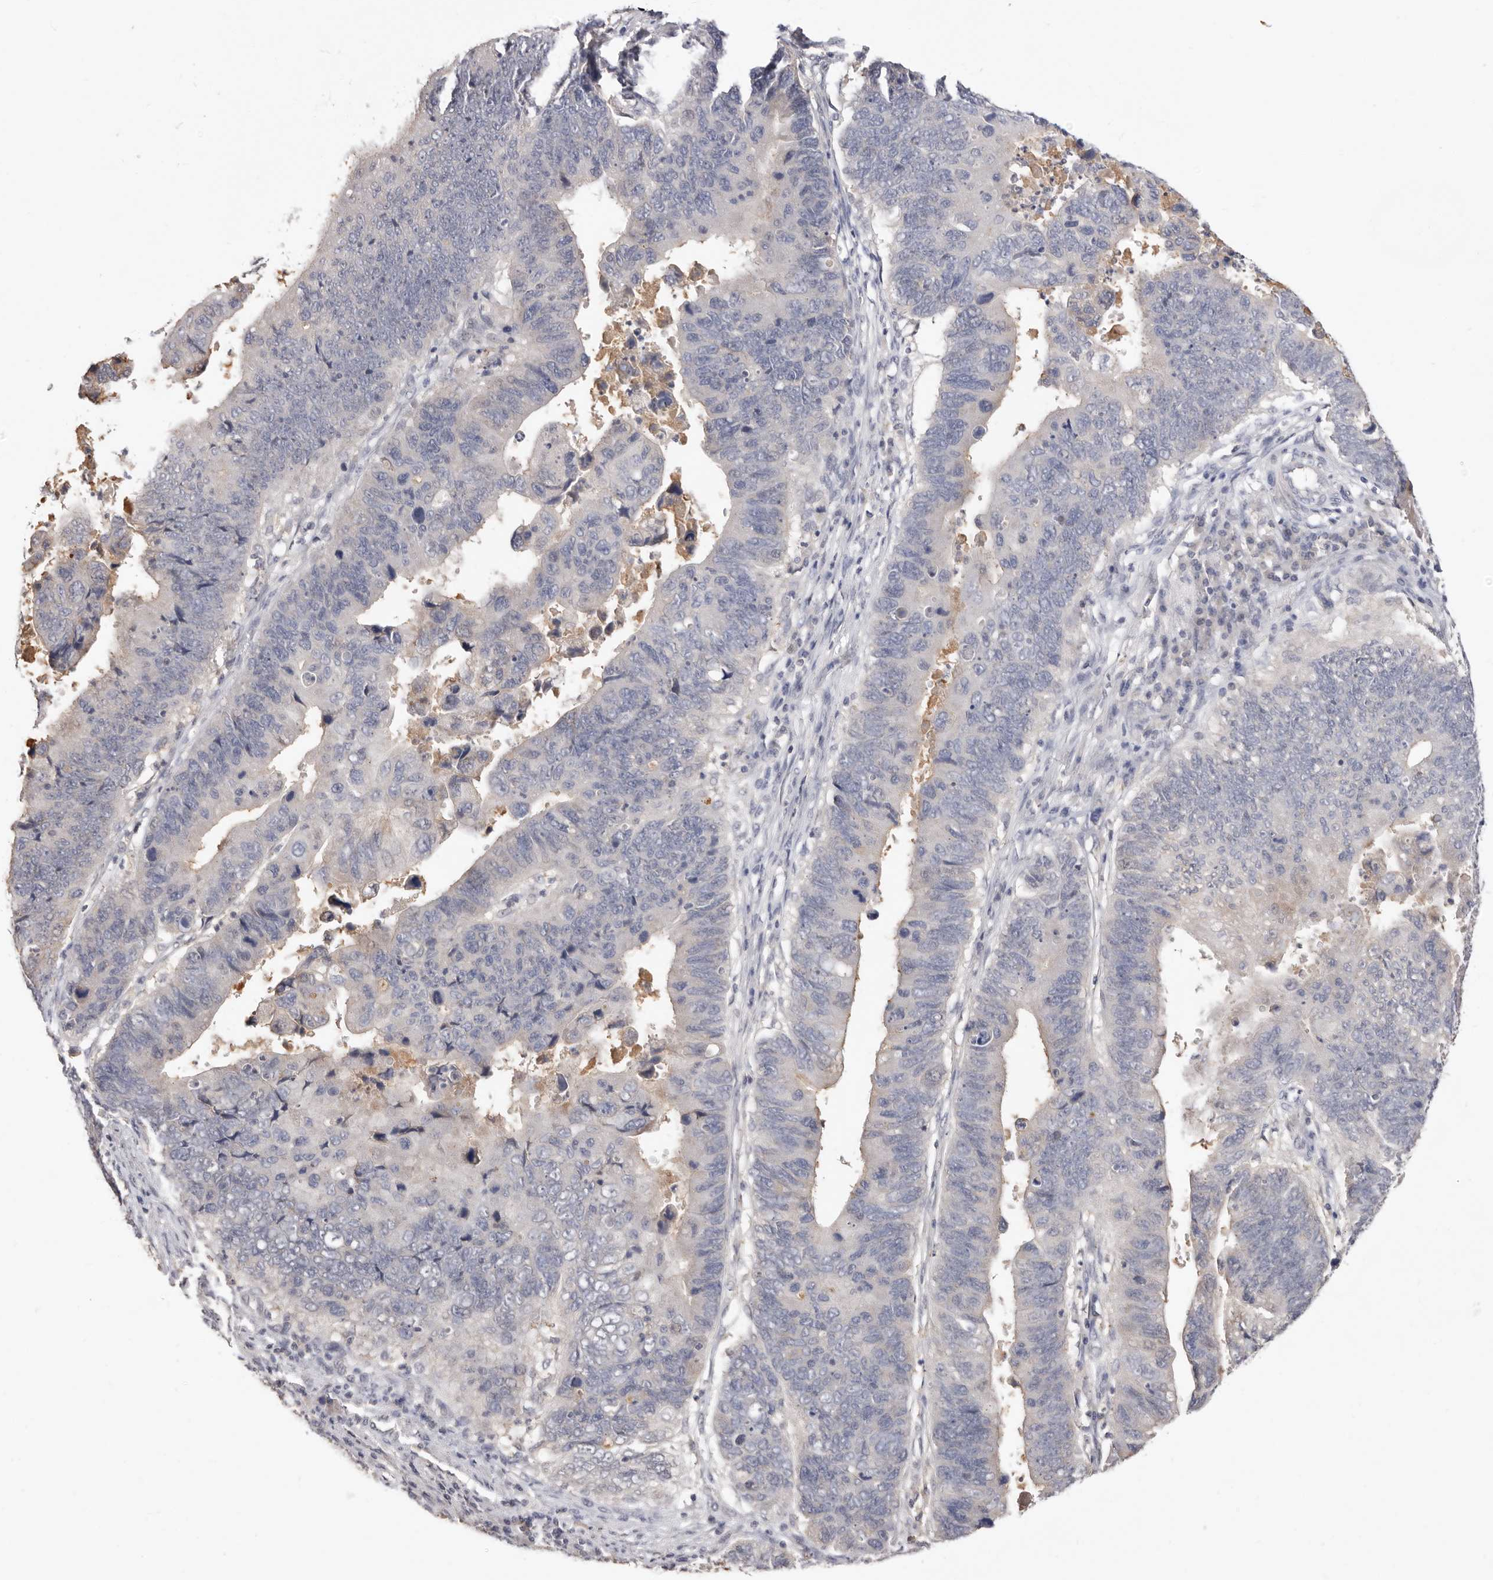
{"staining": {"intensity": "negative", "quantity": "none", "location": "none"}, "tissue": "stomach cancer", "cell_type": "Tumor cells", "image_type": "cancer", "snomed": [{"axis": "morphology", "description": "Adenocarcinoma, NOS"}, {"axis": "topography", "description": "Stomach"}], "caption": "Immunohistochemical staining of human stomach adenocarcinoma demonstrates no significant staining in tumor cells.", "gene": "DOP1A", "patient": {"sex": "male", "age": 59}}